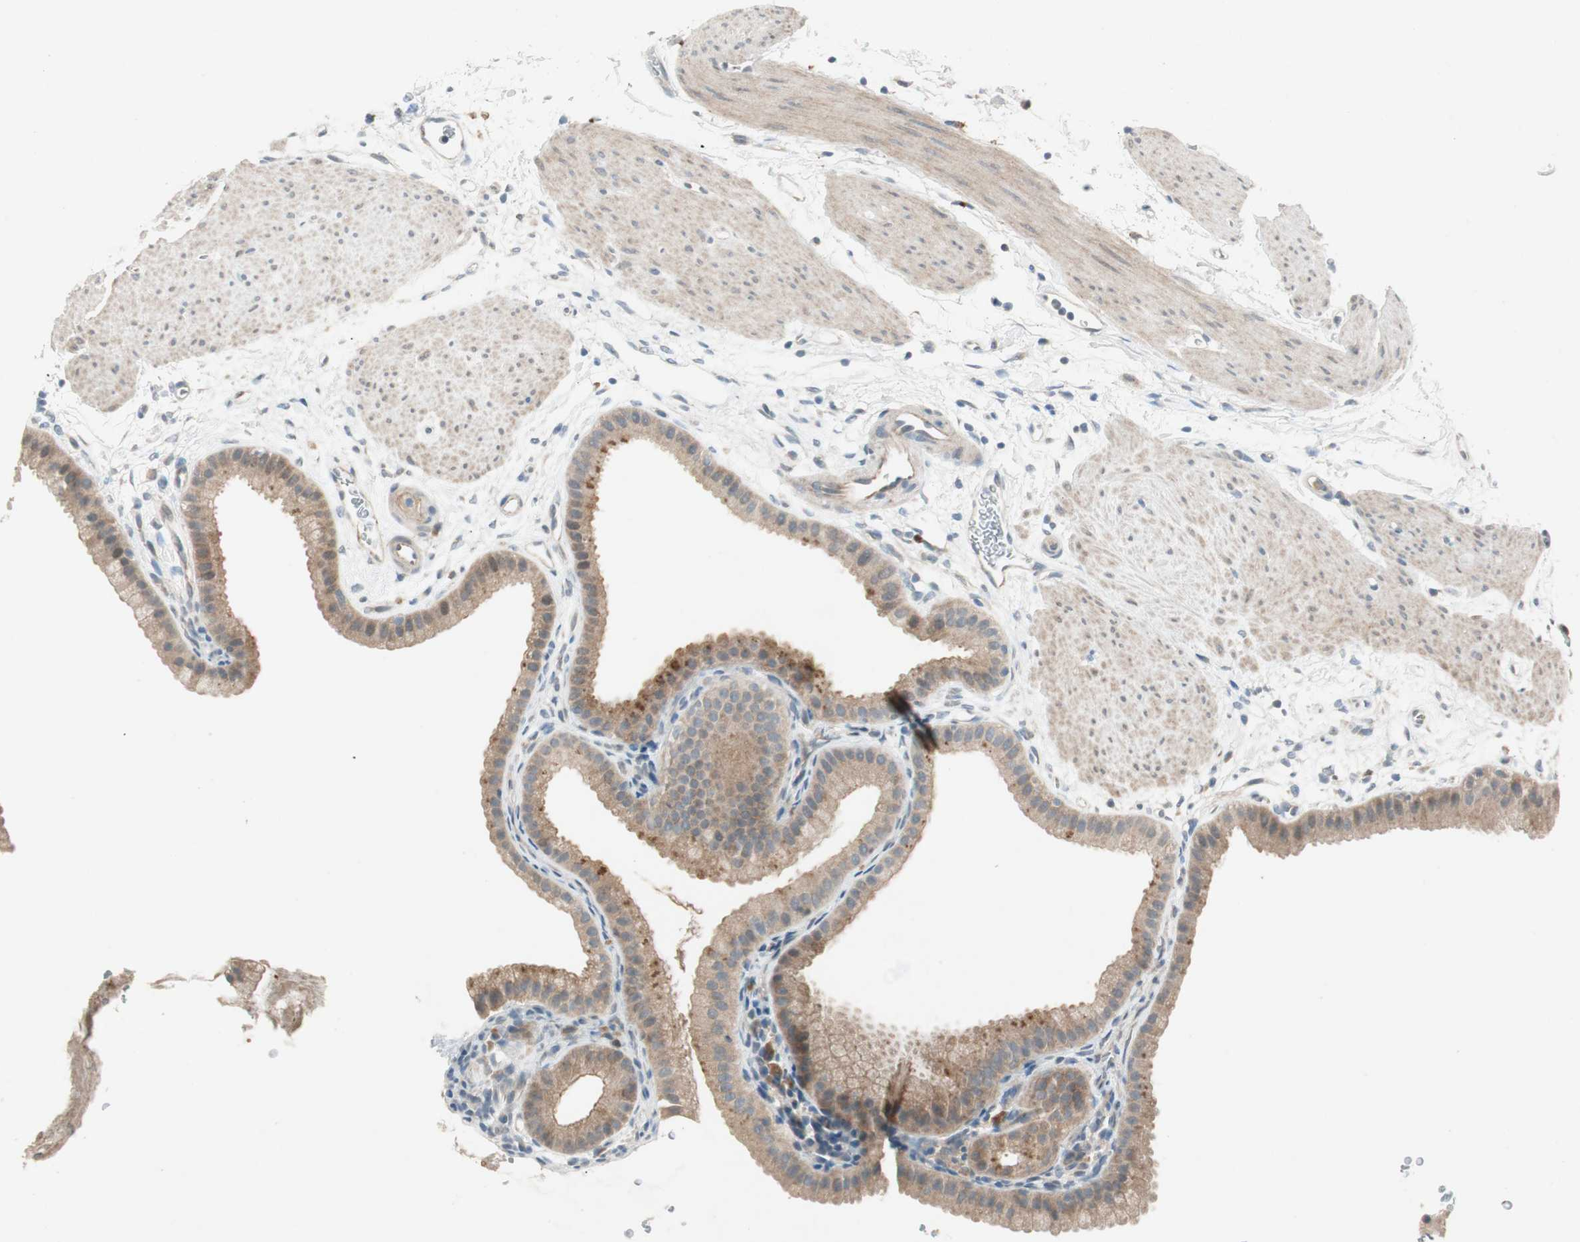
{"staining": {"intensity": "moderate", "quantity": ">75%", "location": "cytoplasmic/membranous"}, "tissue": "gallbladder", "cell_type": "Glandular cells", "image_type": "normal", "snomed": [{"axis": "morphology", "description": "Normal tissue, NOS"}, {"axis": "topography", "description": "Gallbladder"}], "caption": "An IHC micrograph of benign tissue is shown. Protein staining in brown highlights moderate cytoplasmic/membranous positivity in gallbladder within glandular cells.", "gene": "NCLN", "patient": {"sex": "female", "age": 64}}